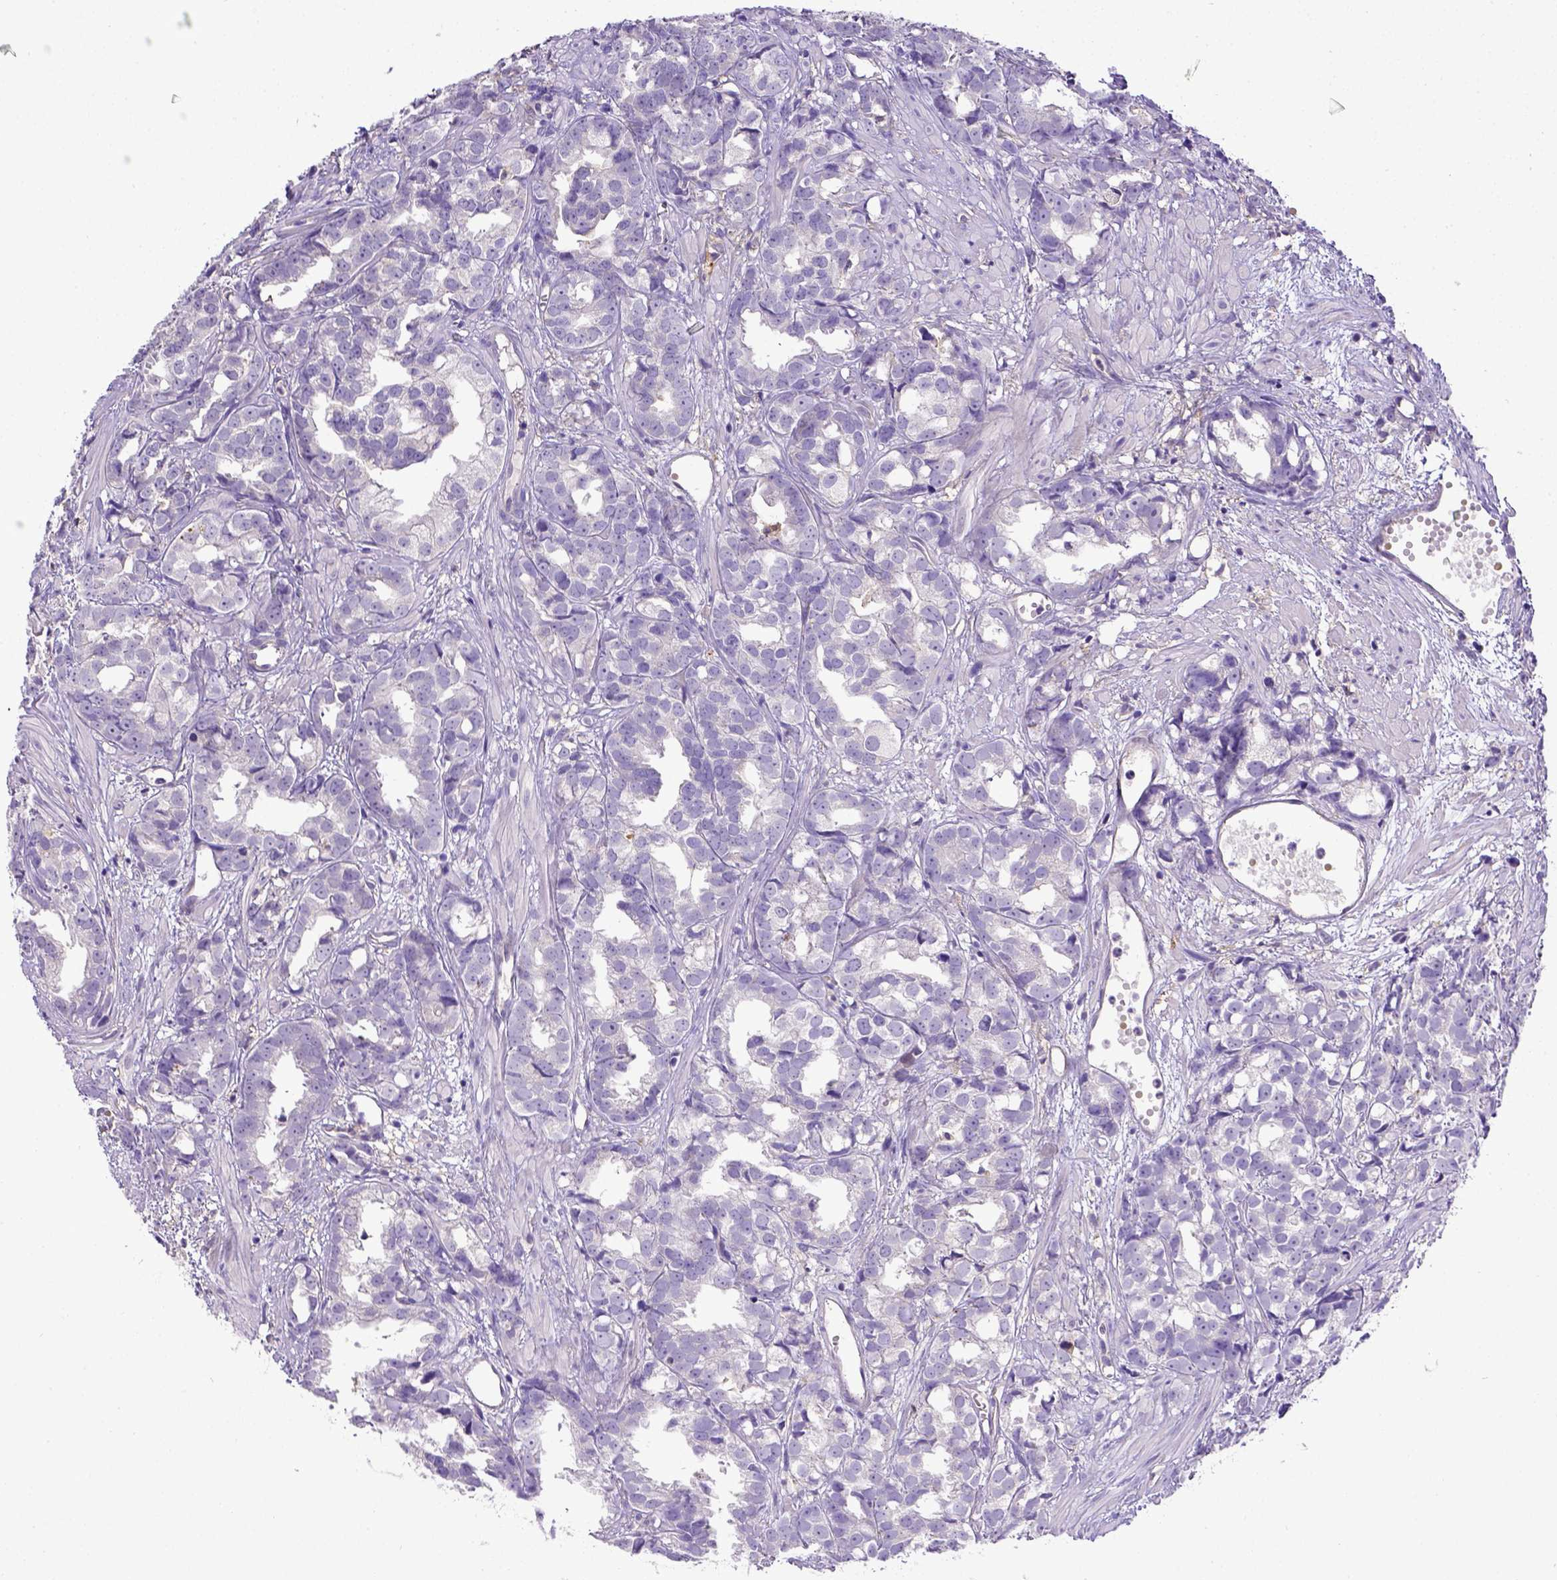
{"staining": {"intensity": "negative", "quantity": "none", "location": "none"}, "tissue": "prostate cancer", "cell_type": "Tumor cells", "image_type": "cancer", "snomed": [{"axis": "morphology", "description": "Adenocarcinoma, High grade"}, {"axis": "topography", "description": "Prostate"}], "caption": "Histopathology image shows no significant protein positivity in tumor cells of prostate cancer.", "gene": "CD40", "patient": {"sex": "male", "age": 79}}